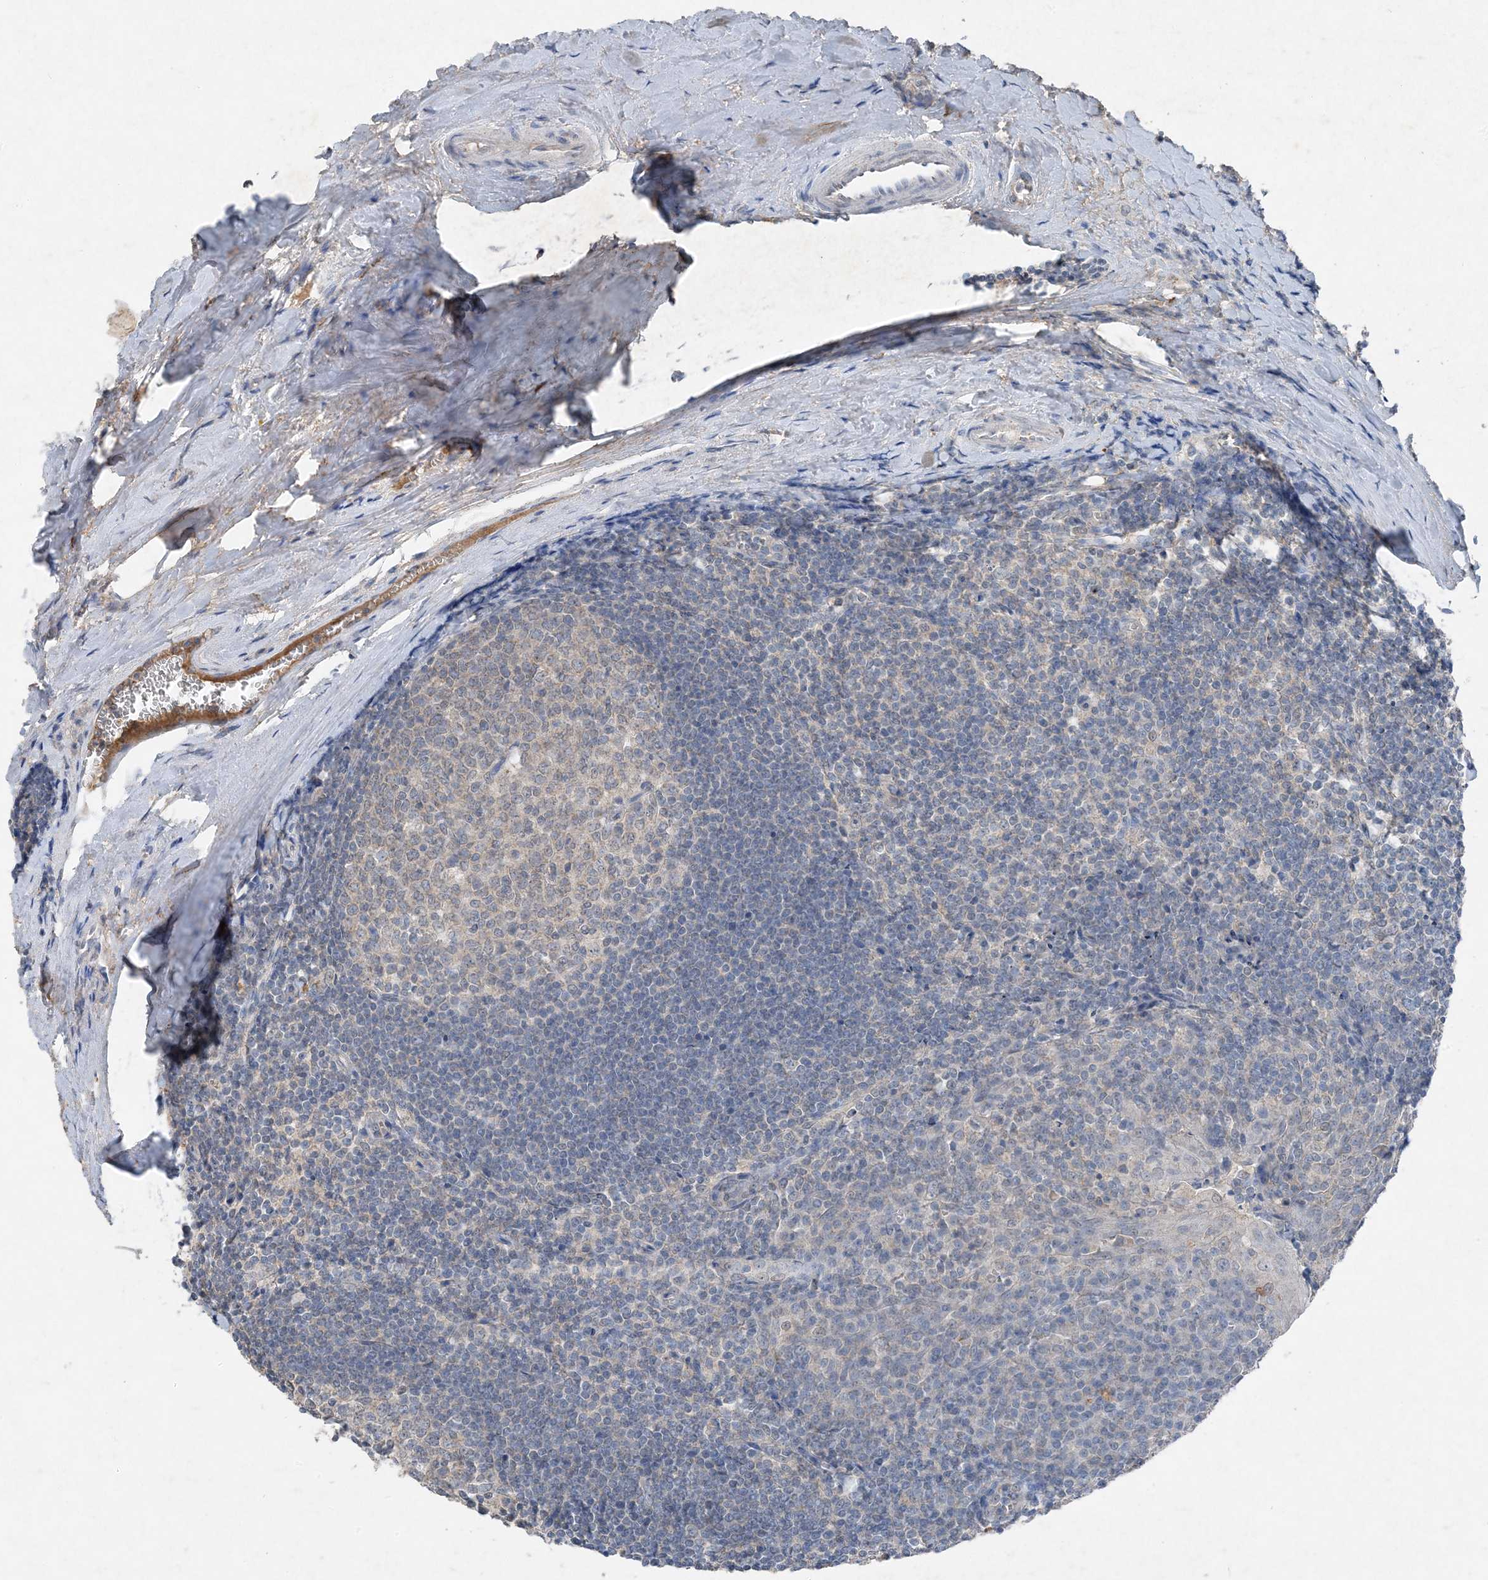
{"staining": {"intensity": "negative", "quantity": "none", "location": "none"}, "tissue": "tonsil", "cell_type": "Germinal center cells", "image_type": "normal", "snomed": [{"axis": "morphology", "description": "Normal tissue, NOS"}, {"axis": "topography", "description": "Tonsil"}], "caption": "This is an IHC photomicrograph of normal human tonsil. There is no staining in germinal center cells.", "gene": "FCN3", "patient": {"sex": "male", "age": 27}}